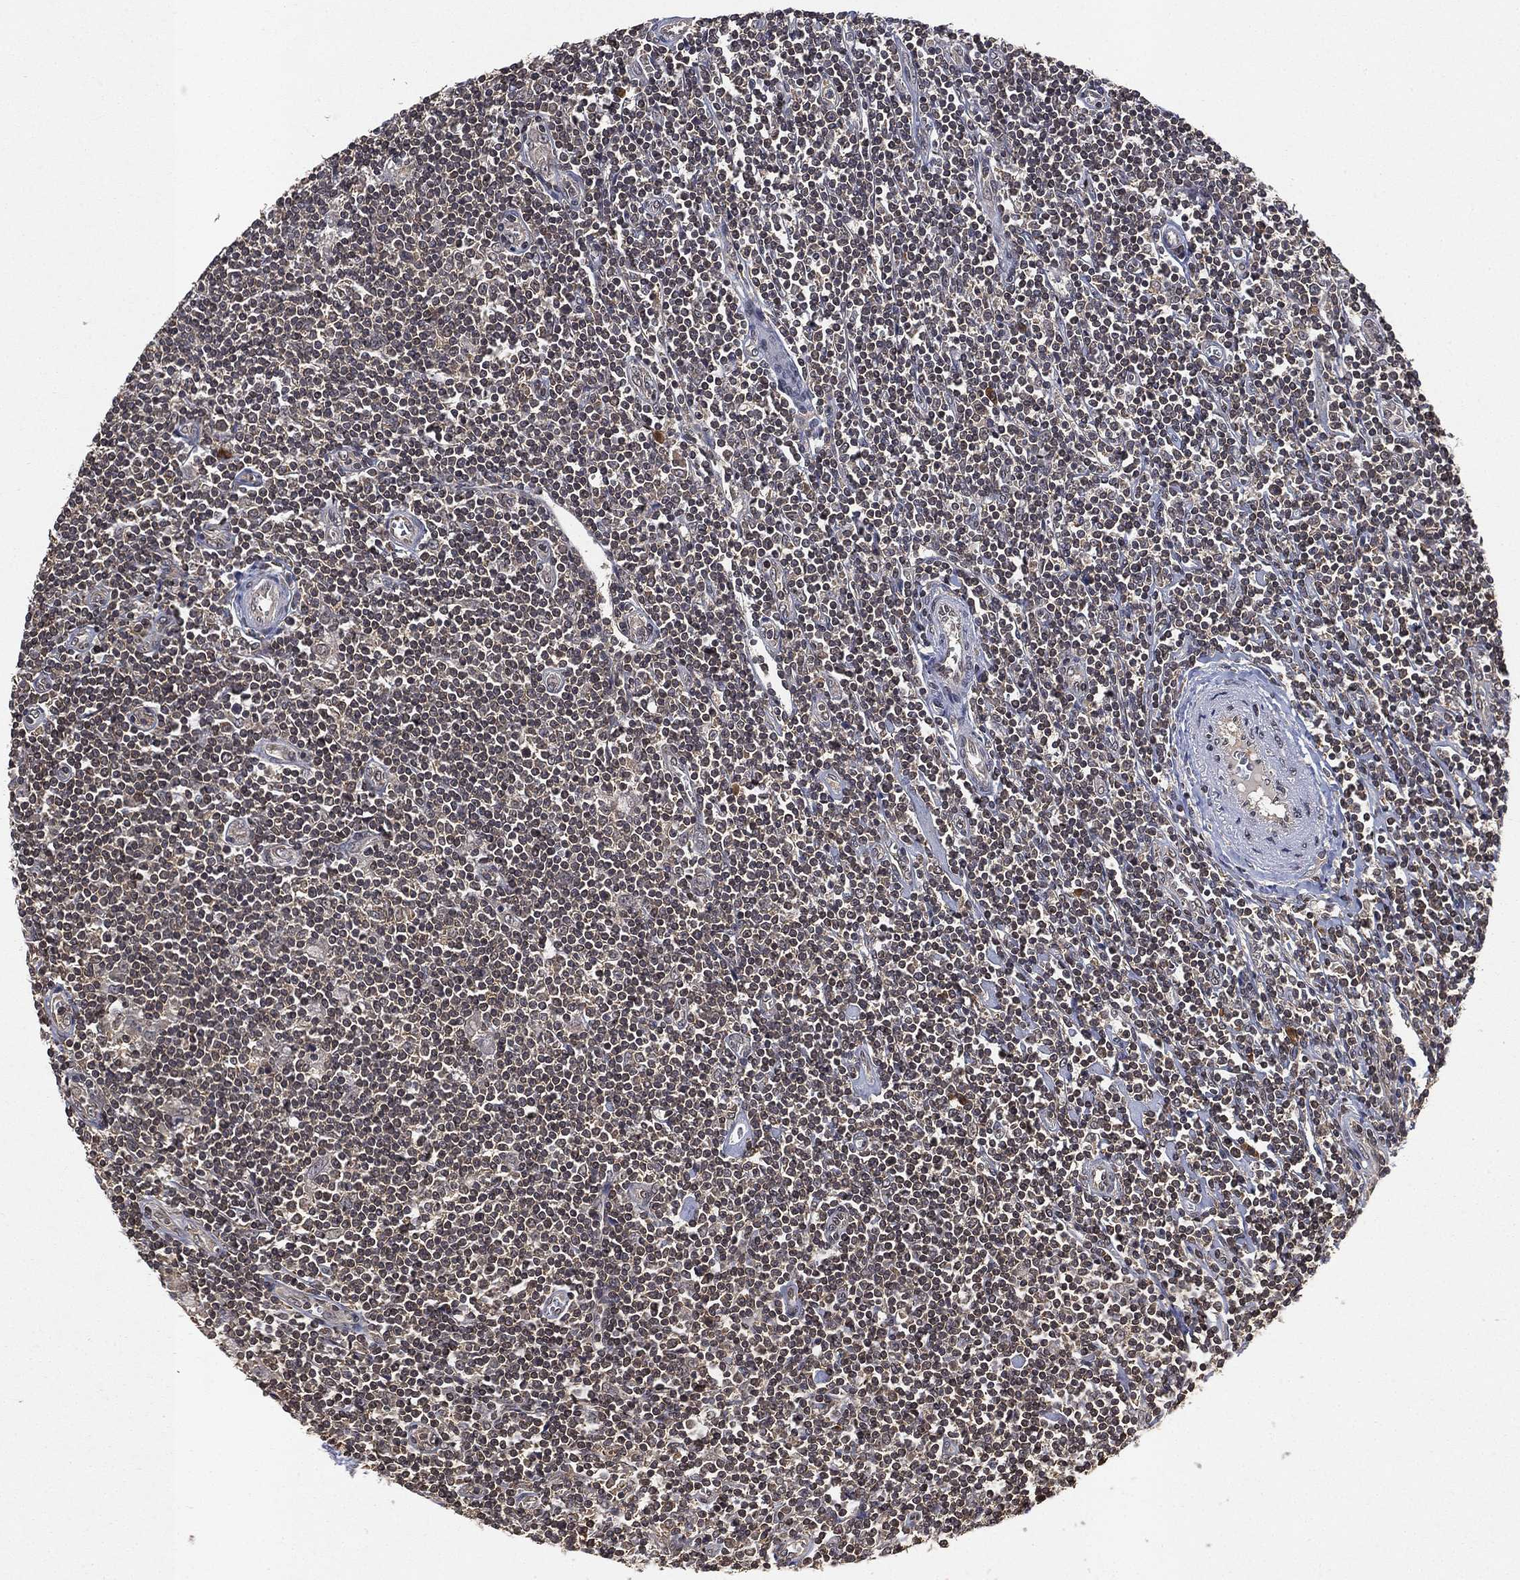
{"staining": {"intensity": "negative", "quantity": "none", "location": "none"}, "tissue": "lymphoma", "cell_type": "Tumor cells", "image_type": "cancer", "snomed": [{"axis": "morphology", "description": "Hodgkin's disease, NOS"}, {"axis": "topography", "description": "Lymph node"}], "caption": "Hodgkin's disease was stained to show a protein in brown. There is no significant positivity in tumor cells. The staining is performed using DAB (3,3'-diaminobenzidine) brown chromogen with nuclei counter-stained in using hematoxylin.", "gene": "UBA5", "patient": {"sex": "male", "age": 40}}